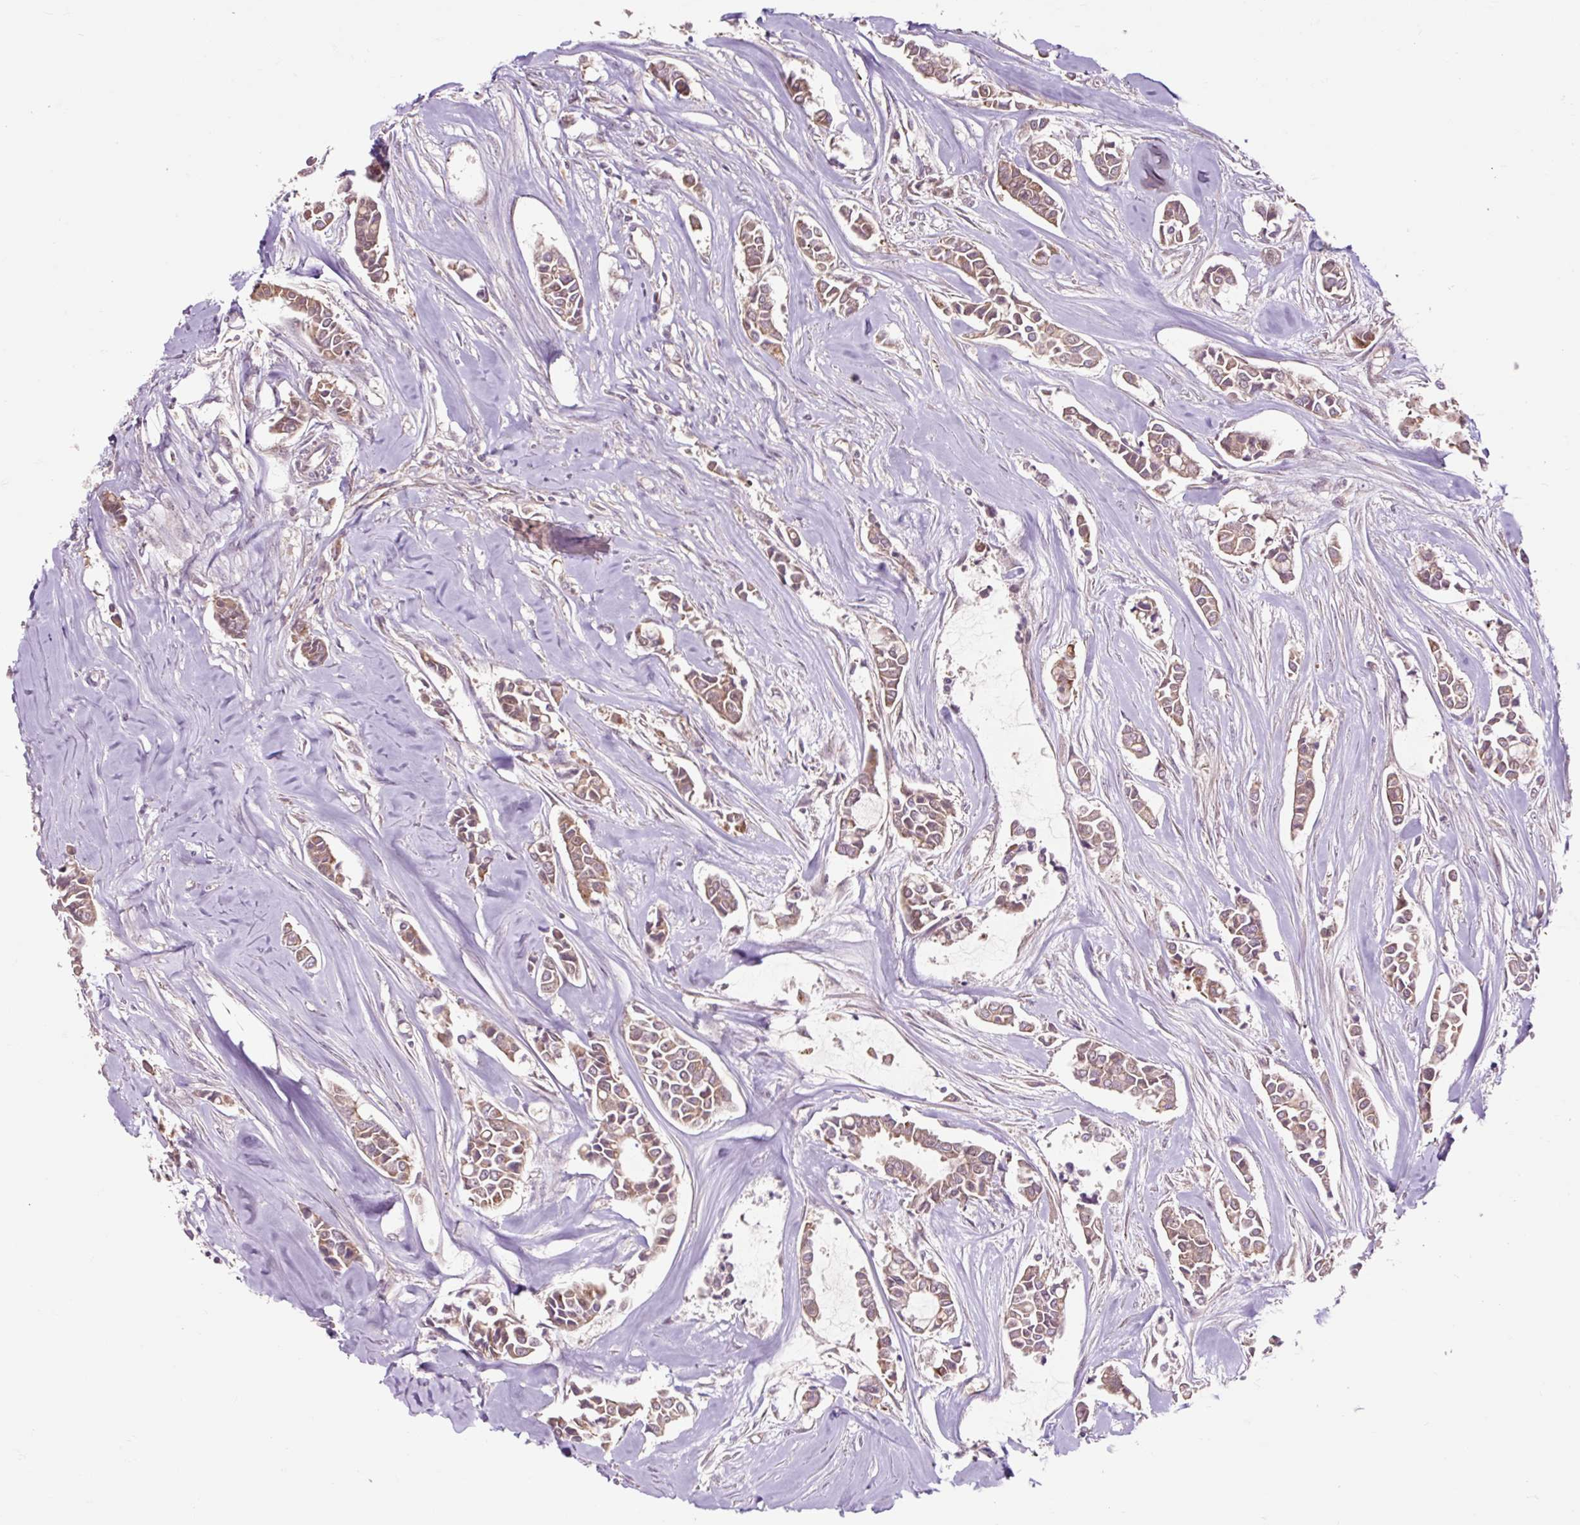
{"staining": {"intensity": "weak", "quantity": ">75%", "location": "cytoplasmic/membranous"}, "tissue": "breast cancer", "cell_type": "Tumor cells", "image_type": "cancer", "snomed": [{"axis": "morphology", "description": "Duct carcinoma"}, {"axis": "topography", "description": "Breast"}], "caption": "An IHC histopathology image of tumor tissue is shown. Protein staining in brown labels weak cytoplasmic/membranous positivity in breast cancer within tumor cells.", "gene": "MMS19", "patient": {"sex": "female", "age": 84}}